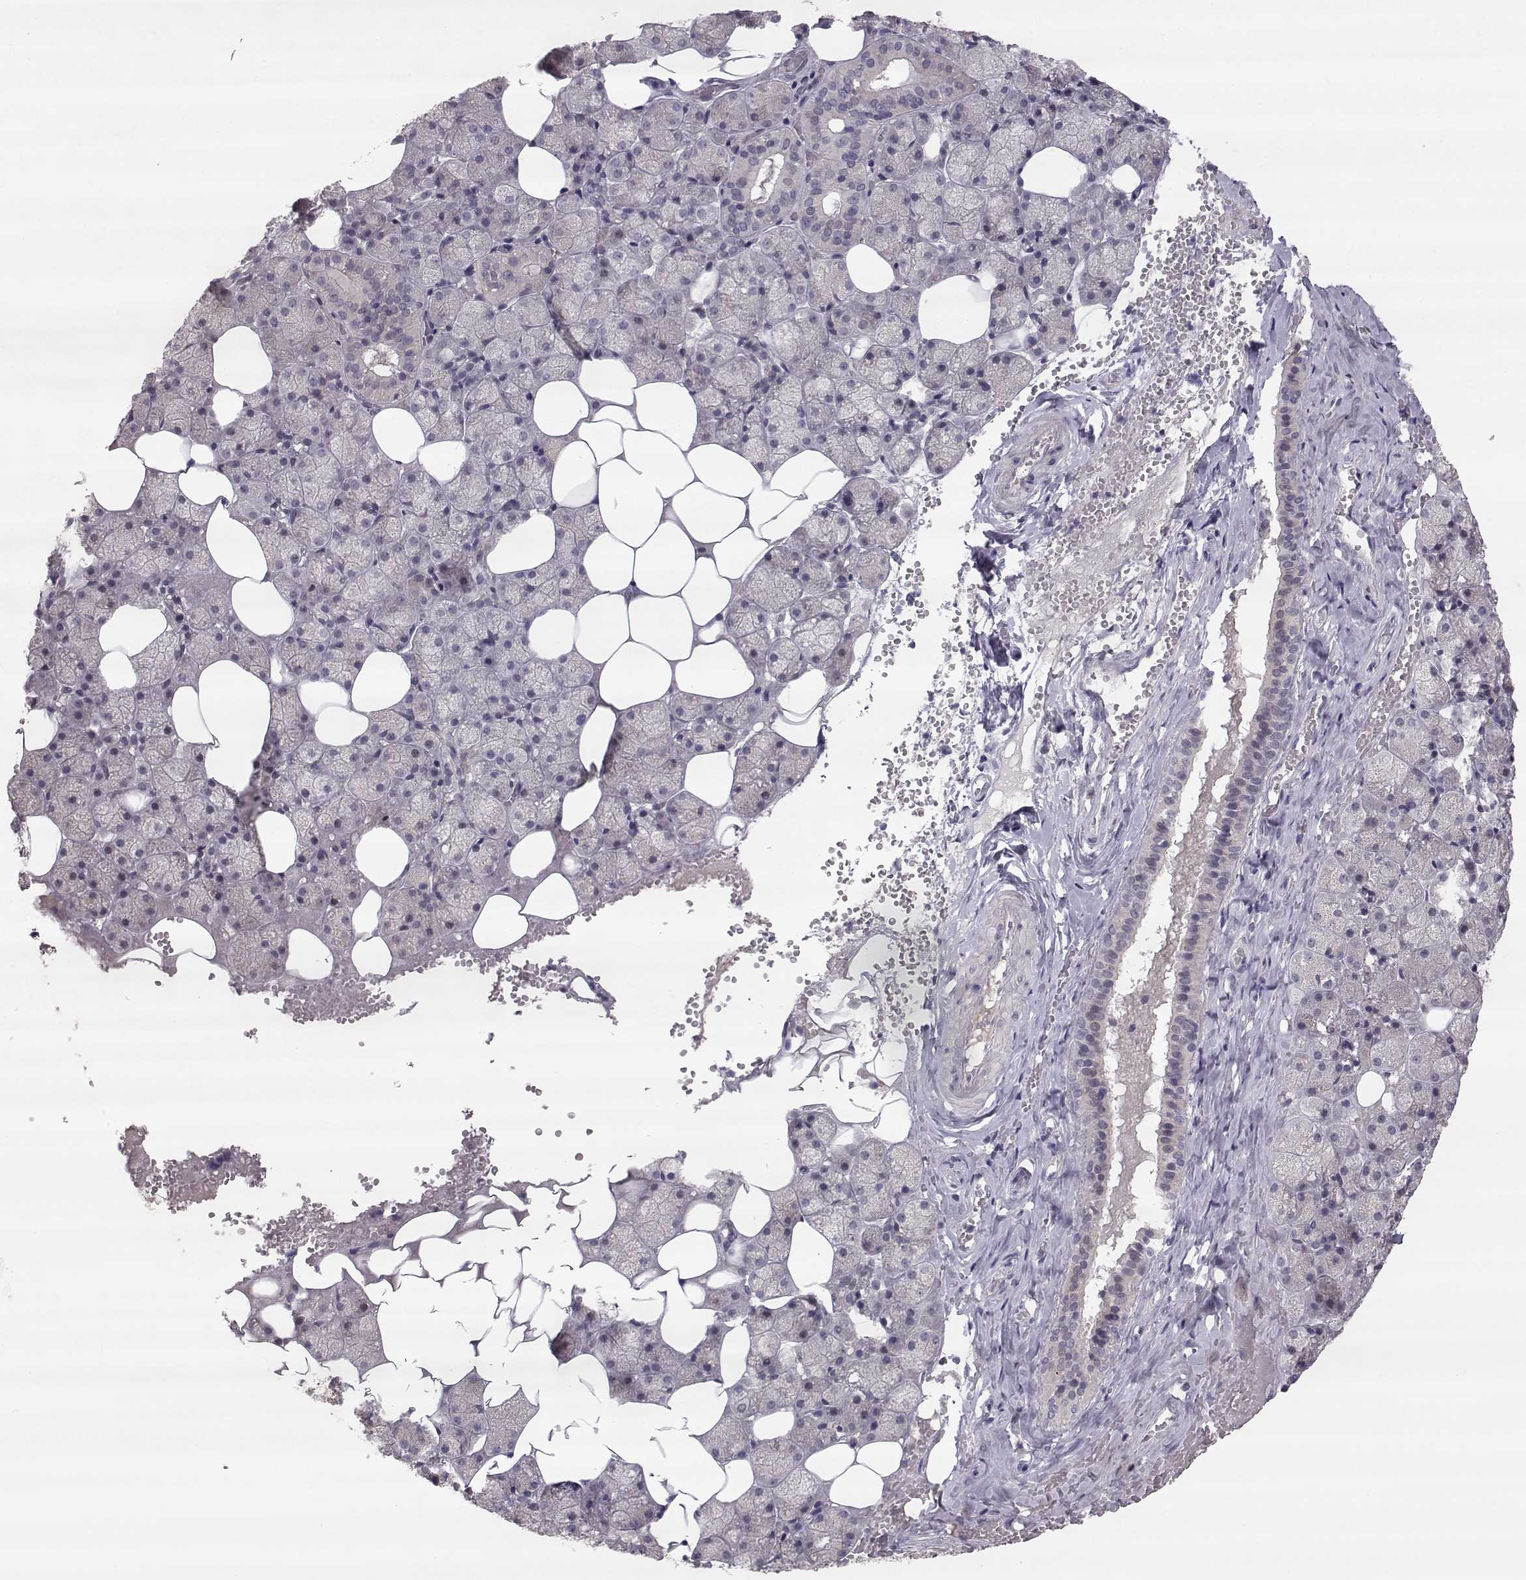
{"staining": {"intensity": "negative", "quantity": "none", "location": "none"}, "tissue": "salivary gland", "cell_type": "Glandular cells", "image_type": "normal", "snomed": [{"axis": "morphology", "description": "Normal tissue, NOS"}, {"axis": "topography", "description": "Salivary gland"}], "caption": "Immunohistochemical staining of benign human salivary gland displays no significant expression in glandular cells. (DAB IHC, high magnification).", "gene": "PNMT", "patient": {"sex": "male", "age": 38}}